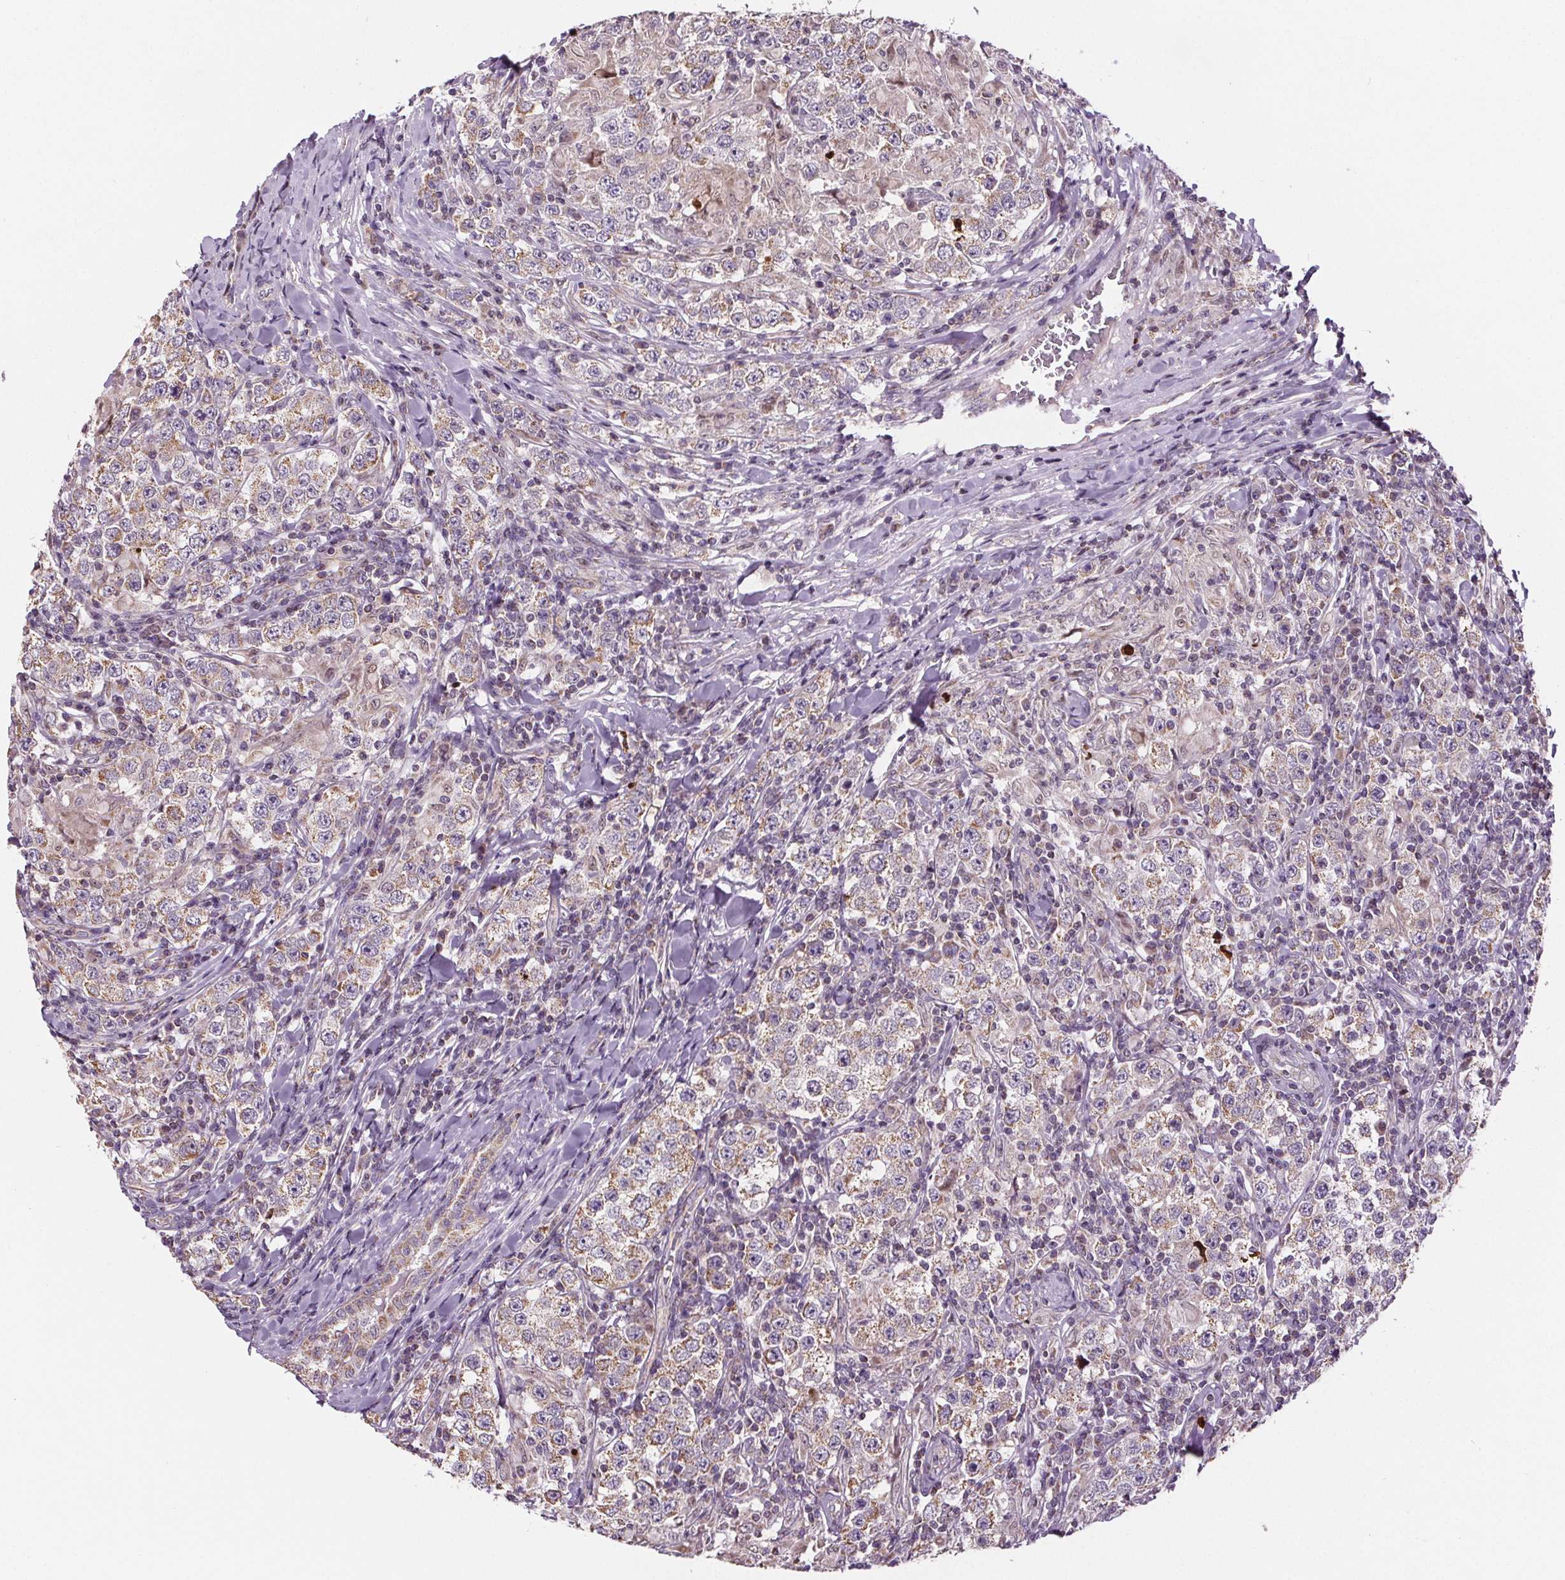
{"staining": {"intensity": "weak", "quantity": "25%-75%", "location": "cytoplasmic/membranous"}, "tissue": "testis cancer", "cell_type": "Tumor cells", "image_type": "cancer", "snomed": [{"axis": "morphology", "description": "Seminoma, NOS"}, {"axis": "morphology", "description": "Carcinoma, Embryonal, NOS"}, {"axis": "topography", "description": "Testis"}], "caption": "DAB (3,3'-diaminobenzidine) immunohistochemical staining of human embryonal carcinoma (testis) shows weak cytoplasmic/membranous protein staining in approximately 25%-75% of tumor cells.", "gene": "SUCLA2", "patient": {"sex": "male", "age": 41}}